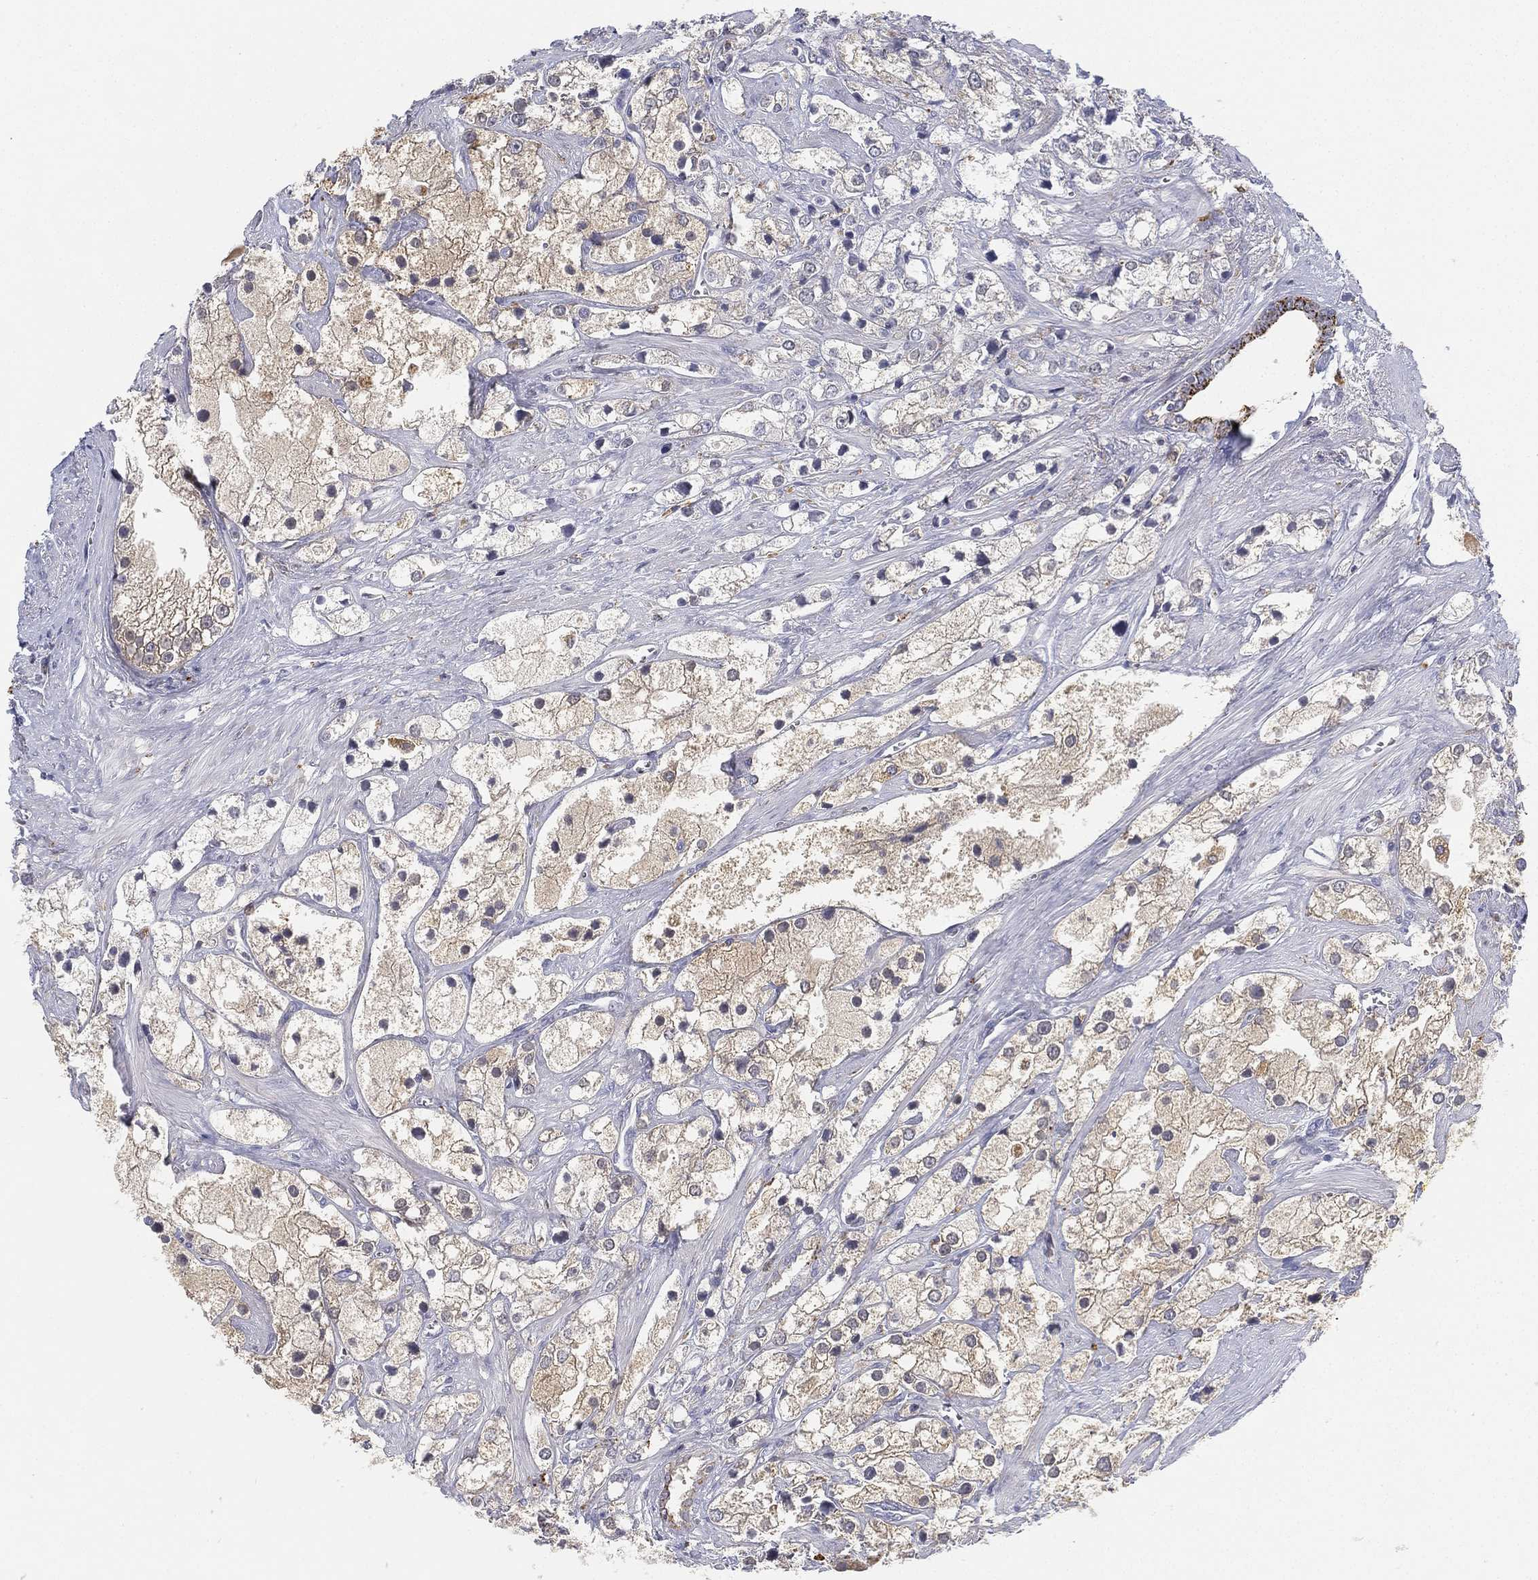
{"staining": {"intensity": "negative", "quantity": "none", "location": "none"}, "tissue": "prostate cancer", "cell_type": "Tumor cells", "image_type": "cancer", "snomed": [{"axis": "morphology", "description": "Adenocarcinoma, NOS"}, {"axis": "topography", "description": "Prostate and seminal vesicle, NOS"}, {"axis": "topography", "description": "Prostate"}], "caption": "Immunohistochemical staining of adenocarcinoma (prostate) demonstrates no significant expression in tumor cells. The staining is performed using DAB brown chromogen with nuclei counter-stained in using hematoxylin.", "gene": "NPC2", "patient": {"sex": "male", "age": 79}}